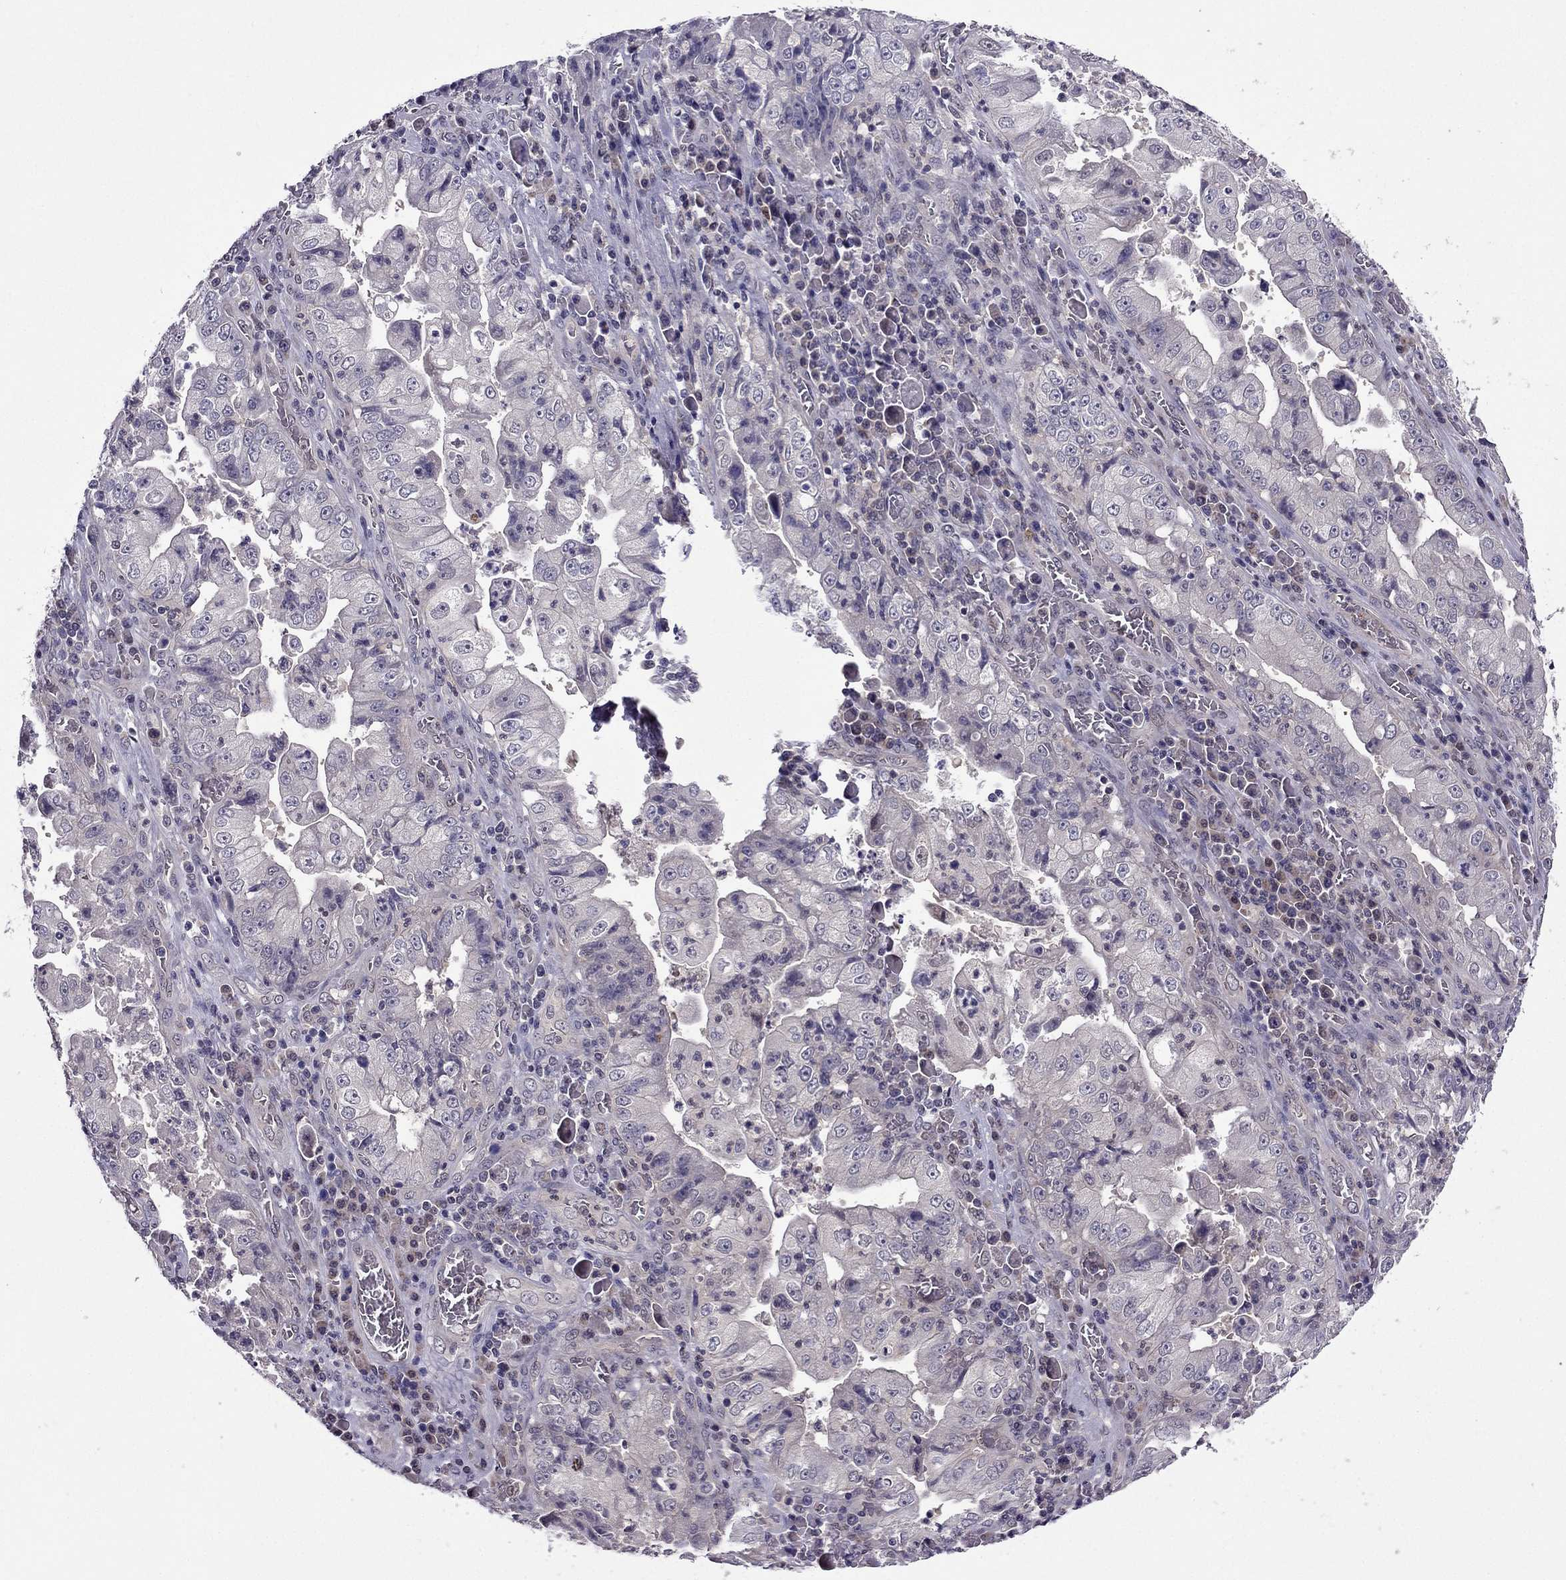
{"staining": {"intensity": "negative", "quantity": "none", "location": "none"}, "tissue": "stomach cancer", "cell_type": "Tumor cells", "image_type": "cancer", "snomed": [{"axis": "morphology", "description": "Adenocarcinoma, NOS"}, {"axis": "topography", "description": "Stomach"}], "caption": "The photomicrograph exhibits no staining of tumor cells in adenocarcinoma (stomach).", "gene": "CDK5", "patient": {"sex": "male", "age": 76}}